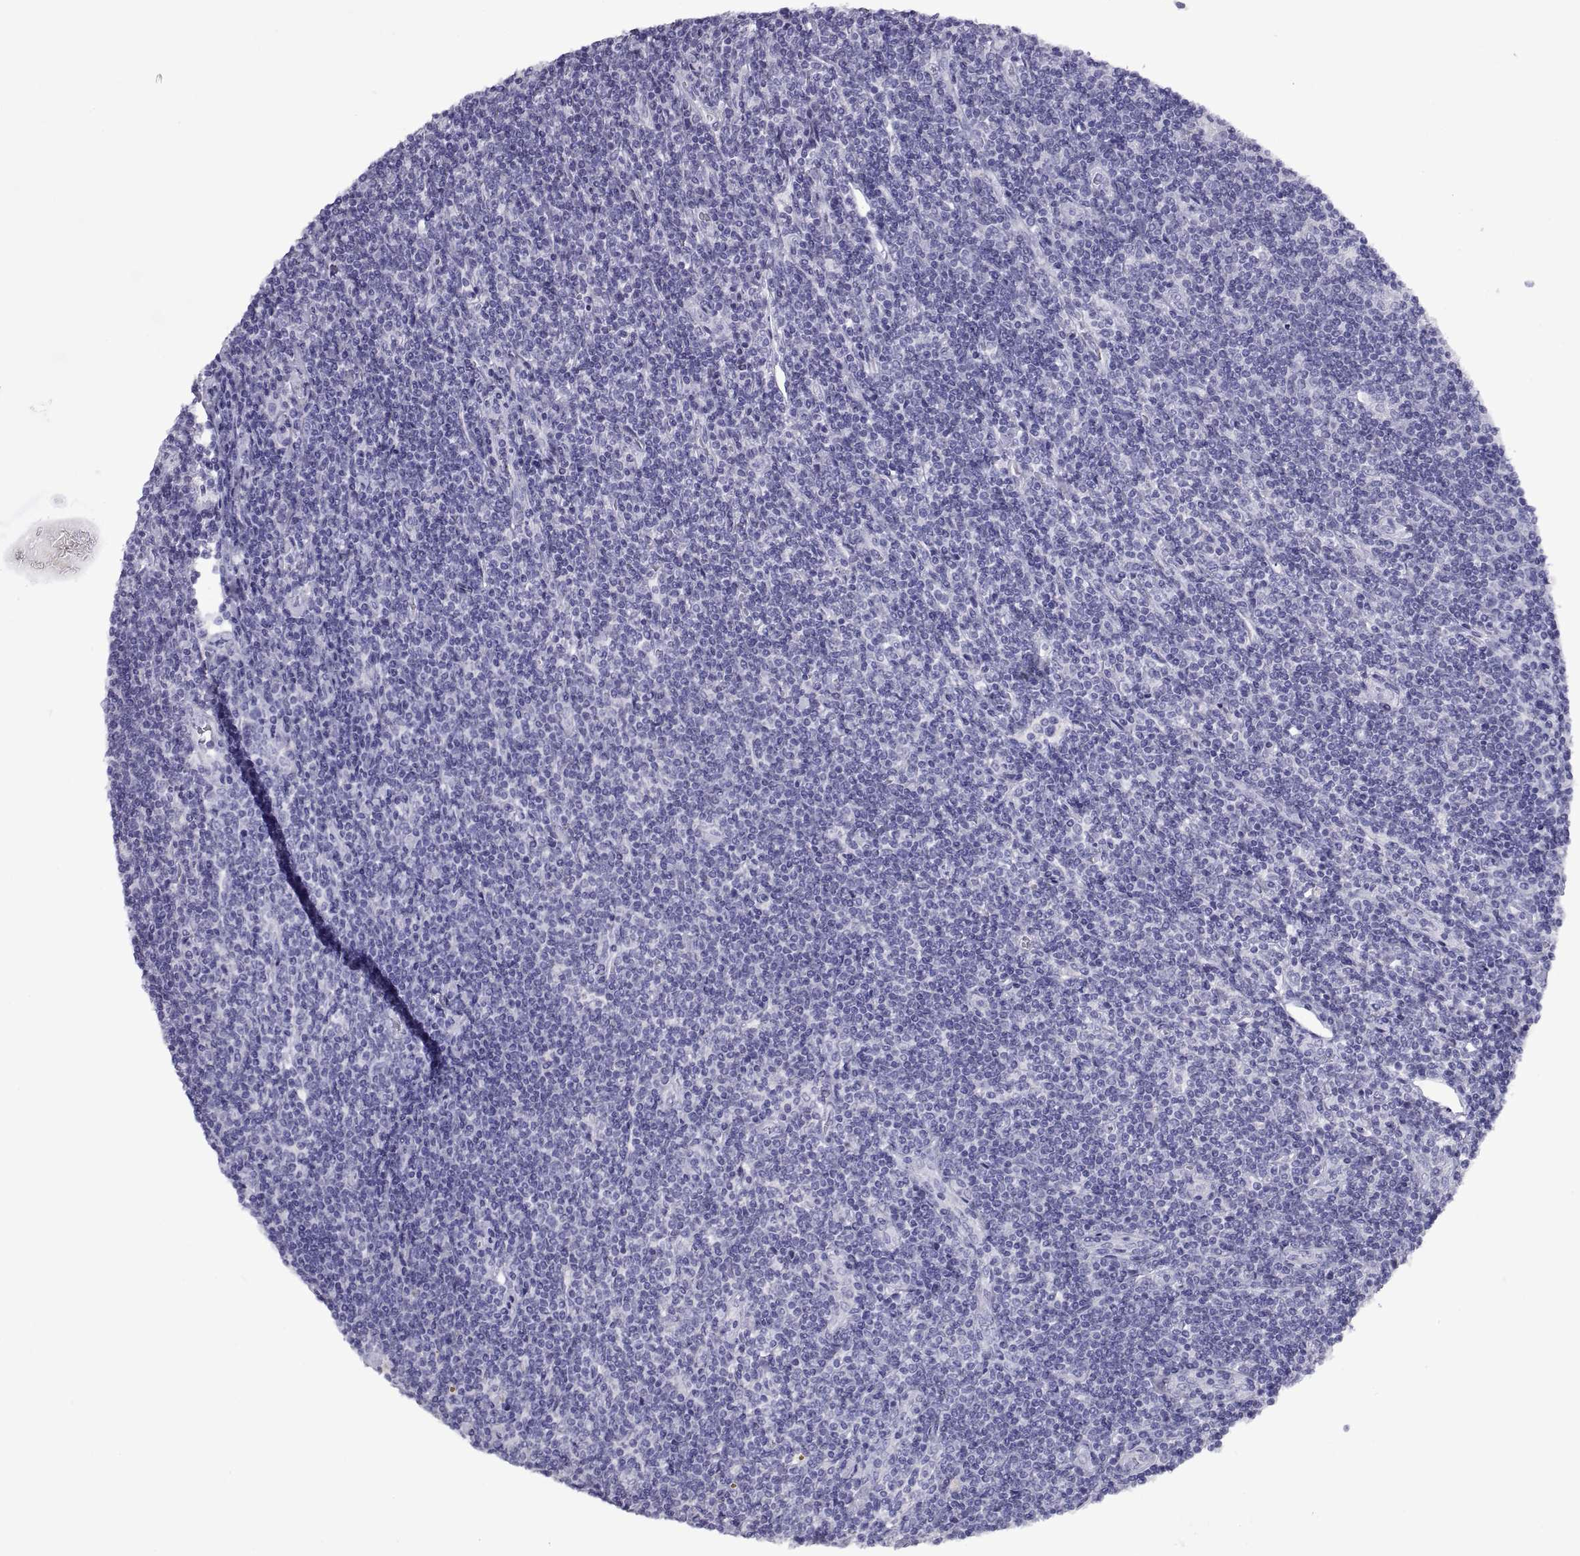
{"staining": {"intensity": "negative", "quantity": "none", "location": "none"}, "tissue": "lymphoma", "cell_type": "Tumor cells", "image_type": "cancer", "snomed": [{"axis": "morphology", "description": "Hodgkin's disease, NOS"}, {"axis": "topography", "description": "Lymph node"}], "caption": "This micrograph is of lymphoma stained with immunohistochemistry (IHC) to label a protein in brown with the nuclei are counter-stained blue. There is no expression in tumor cells. (DAB (3,3'-diaminobenzidine) immunohistochemistry (IHC) visualized using brightfield microscopy, high magnification).", "gene": "RGS20", "patient": {"sex": "male", "age": 40}}